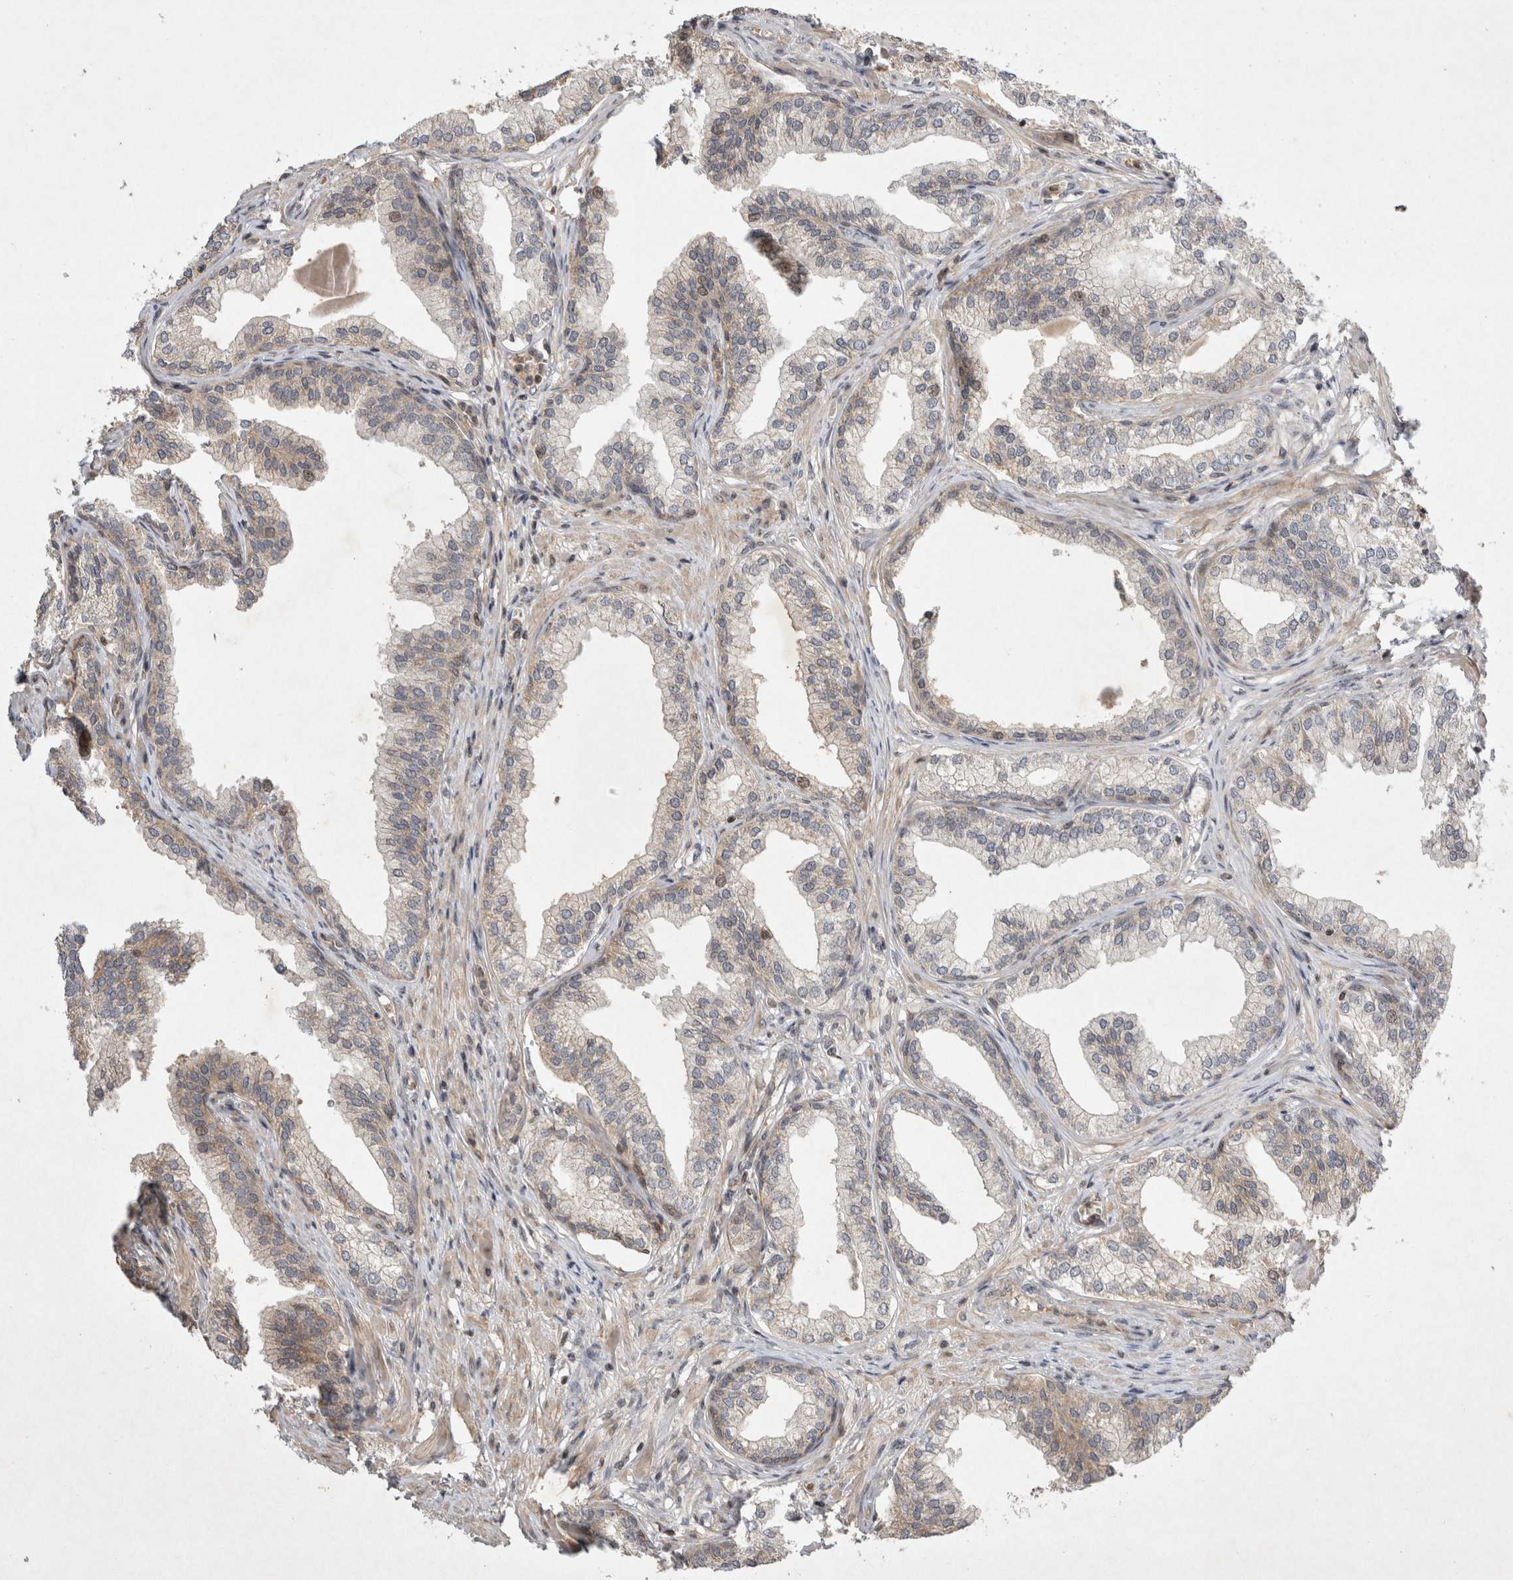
{"staining": {"intensity": "weak", "quantity": "25%-75%", "location": "cytoplasmic/membranous"}, "tissue": "prostate", "cell_type": "Glandular cells", "image_type": "normal", "snomed": [{"axis": "morphology", "description": "Normal tissue, NOS"}, {"axis": "morphology", "description": "Urothelial carcinoma, Low grade"}, {"axis": "topography", "description": "Urinary bladder"}, {"axis": "topography", "description": "Prostate"}], "caption": "A histopathology image of human prostate stained for a protein reveals weak cytoplasmic/membranous brown staining in glandular cells. (Brightfield microscopy of DAB IHC at high magnification).", "gene": "EIF2AK1", "patient": {"sex": "male", "age": 60}}